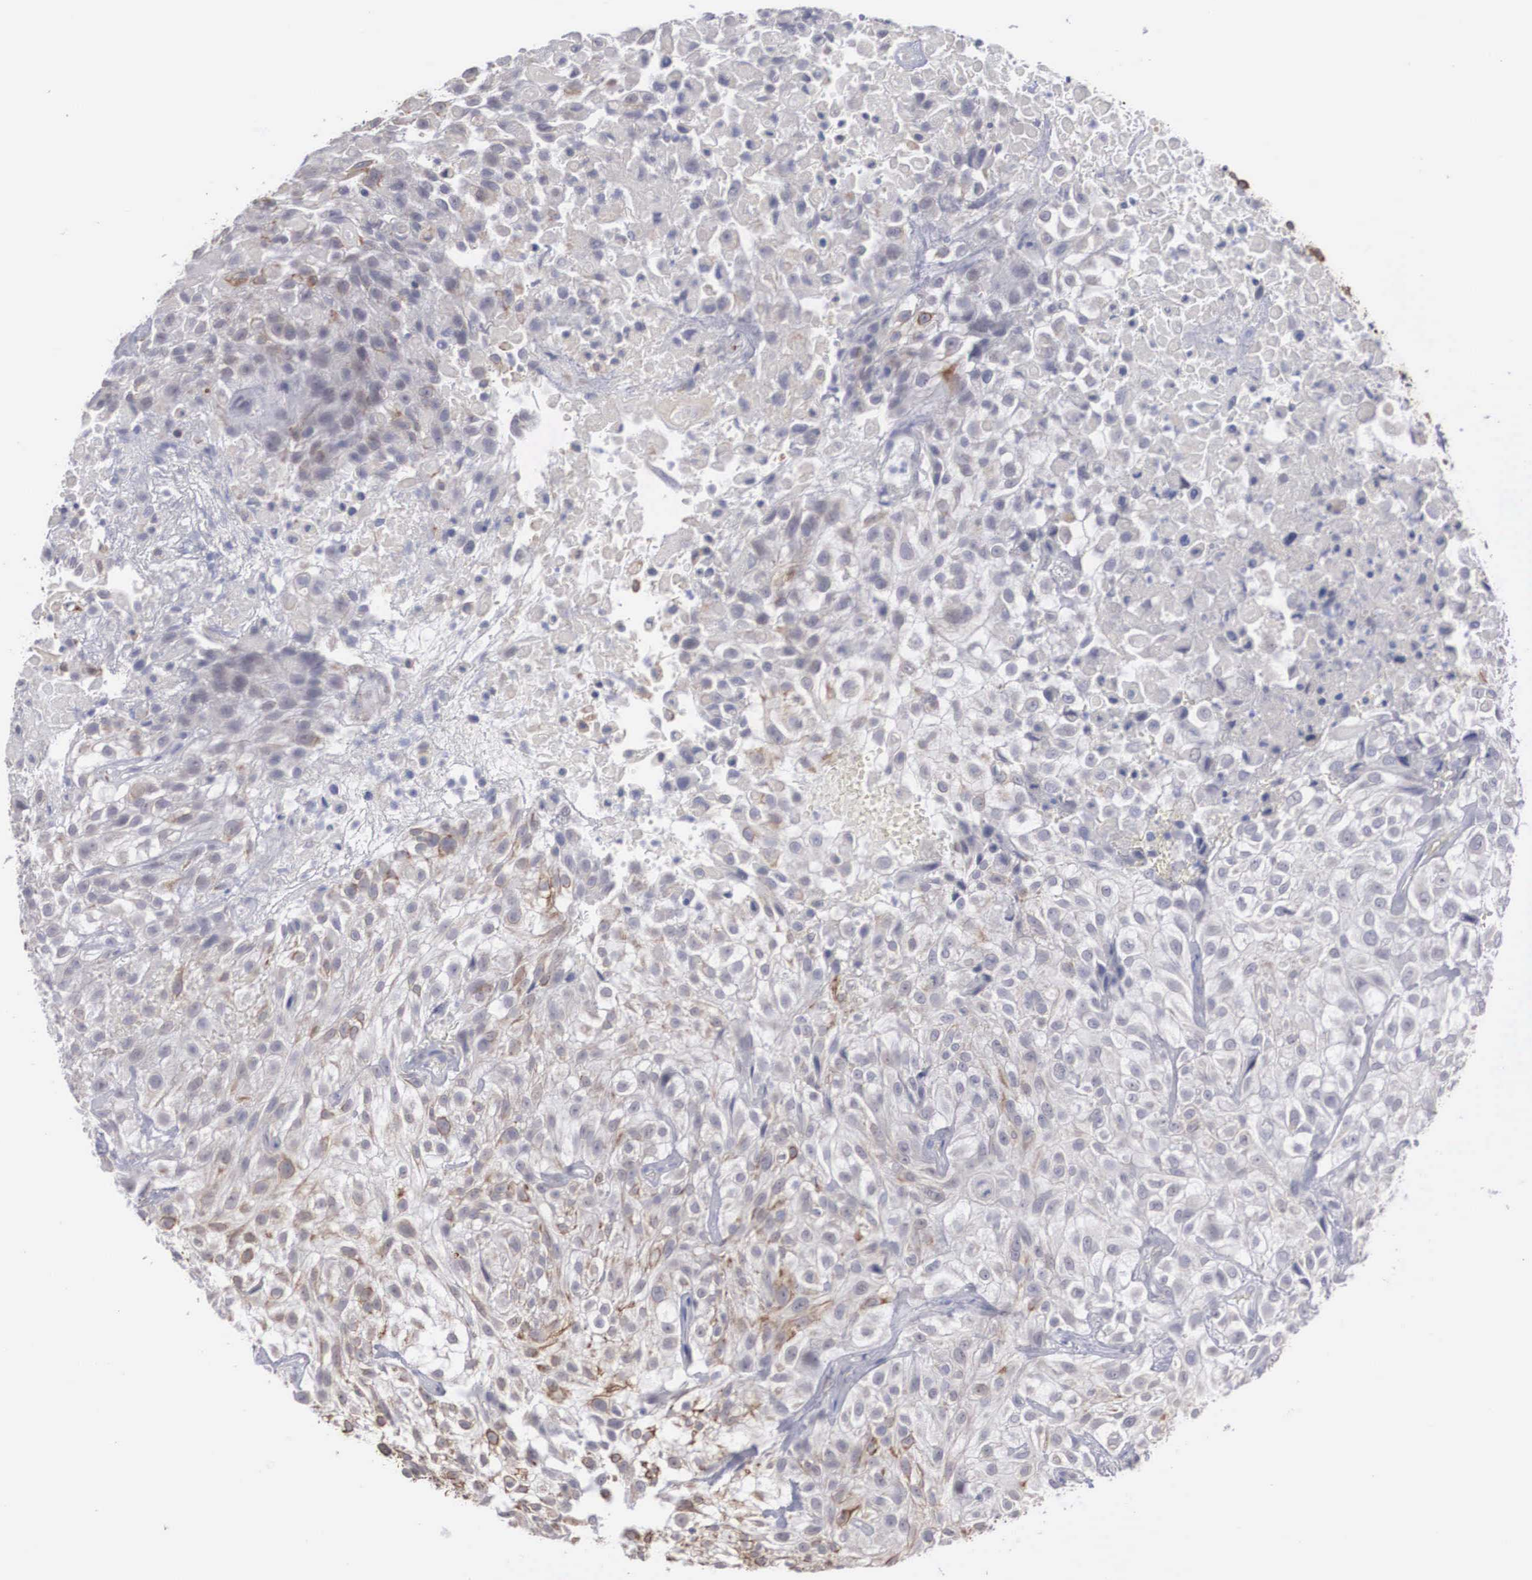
{"staining": {"intensity": "weak", "quantity": "<25%", "location": "cytoplasmic/membranous"}, "tissue": "urothelial cancer", "cell_type": "Tumor cells", "image_type": "cancer", "snomed": [{"axis": "morphology", "description": "Urothelial carcinoma, High grade"}, {"axis": "topography", "description": "Urinary bladder"}], "caption": "Immunohistochemistry (IHC) of human urothelial cancer exhibits no staining in tumor cells.", "gene": "WDR89", "patient": {"sex": "male", "age": 56}}